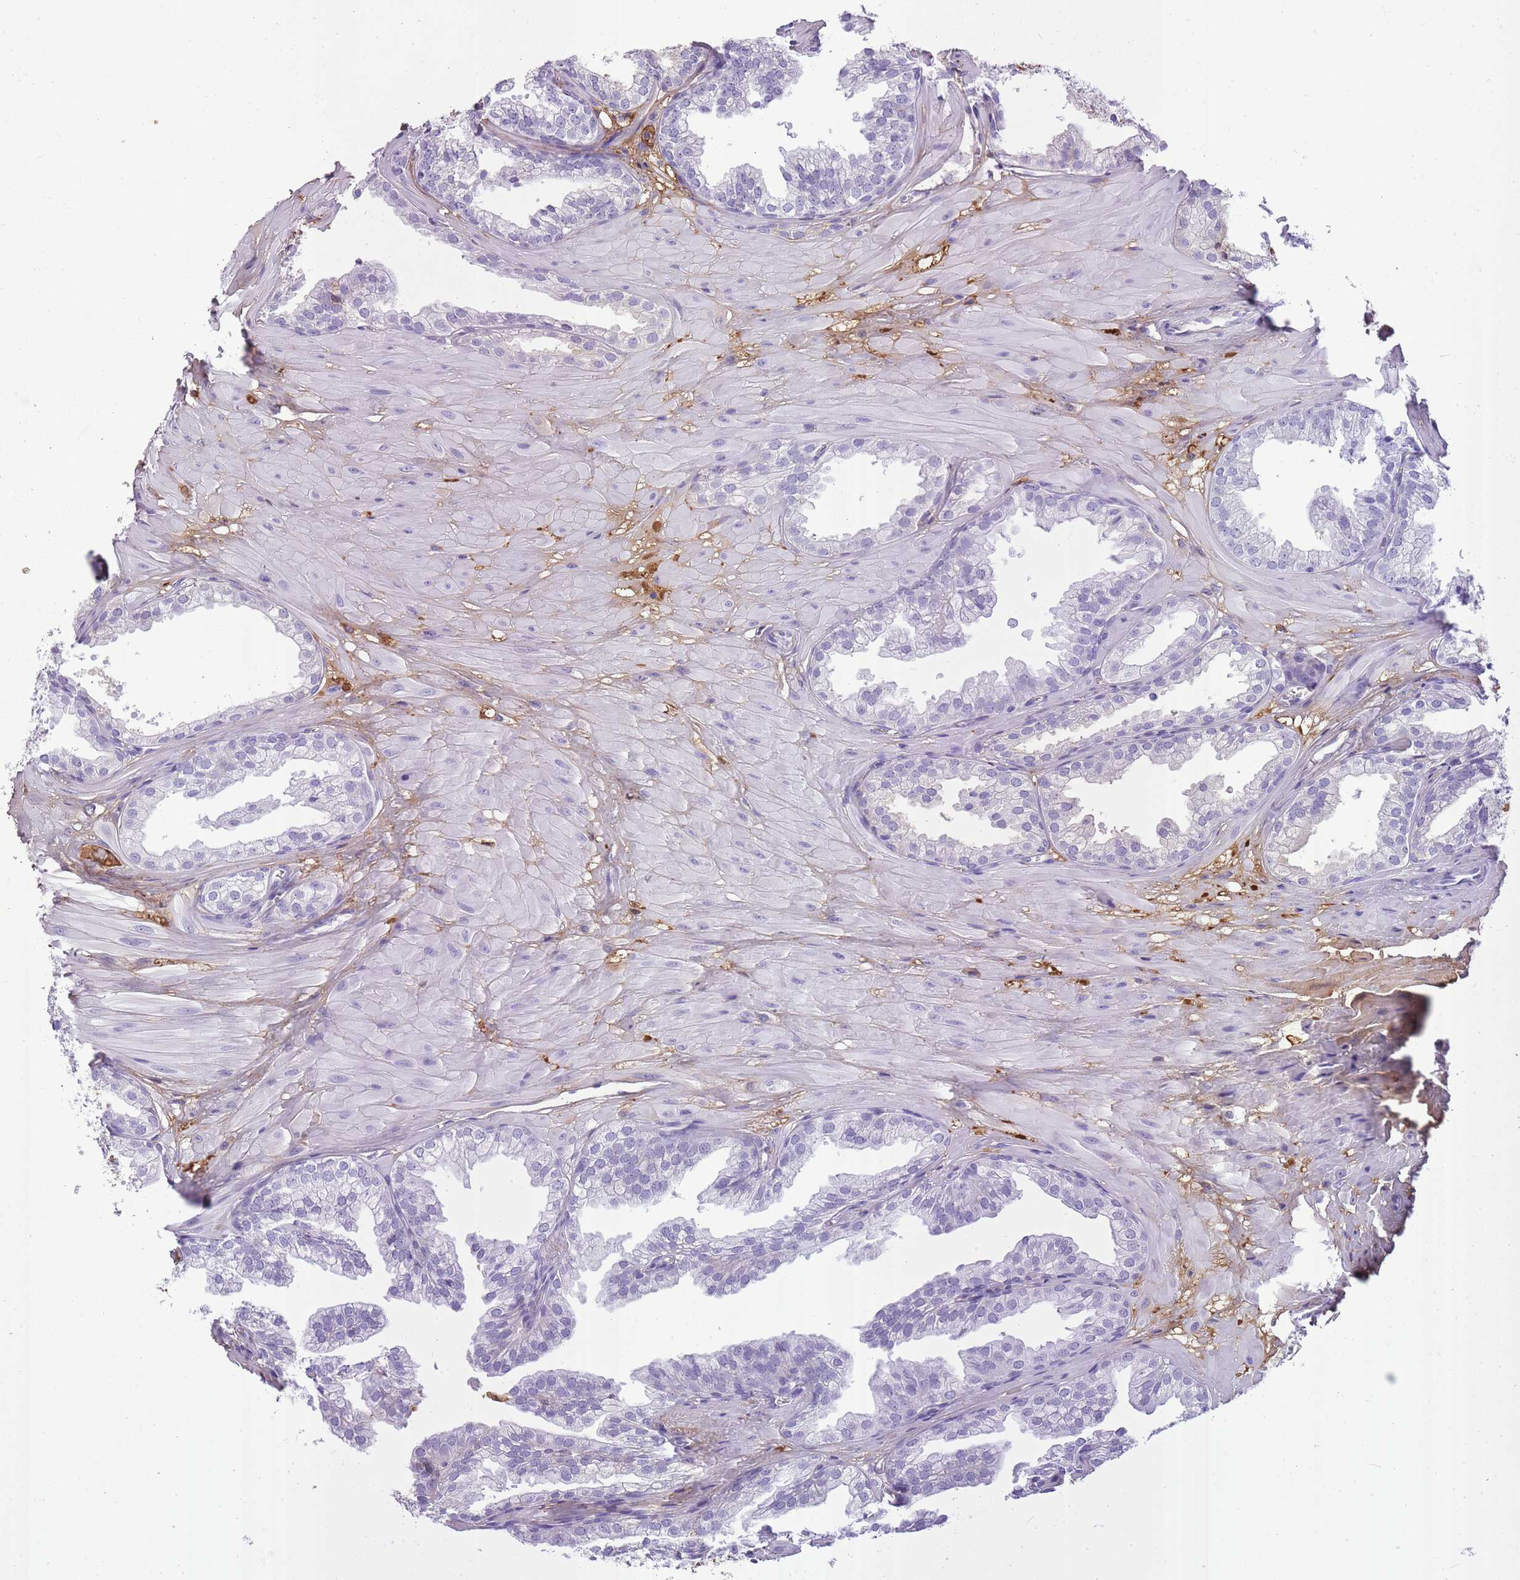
{"staining": {"intensity": "negative", "quantity": "none", "location": "none"}, "tissue": "prostate", "cell_type": "Glandular cells", "image_type": "normal", "snomed": [{"axis": "morphology", "description": "Normal tissue, NOS"}, {"axis": "topography", "description": "Prostate"}, {"axis": "topography", "description": "Peripheral nerve tissue"}], "caption": "Prostate was stained to show a protein in brown. There is no significant expression in glandular cells. Brightfield microscopy of immunohistochemistry stained with DAB (3,3'-diaminobenzidine) (brown) and hematoxylin (blue), captured at high magnification.", "gene": "IGKV1", "patient": {"sex": "male", "age": 55}}